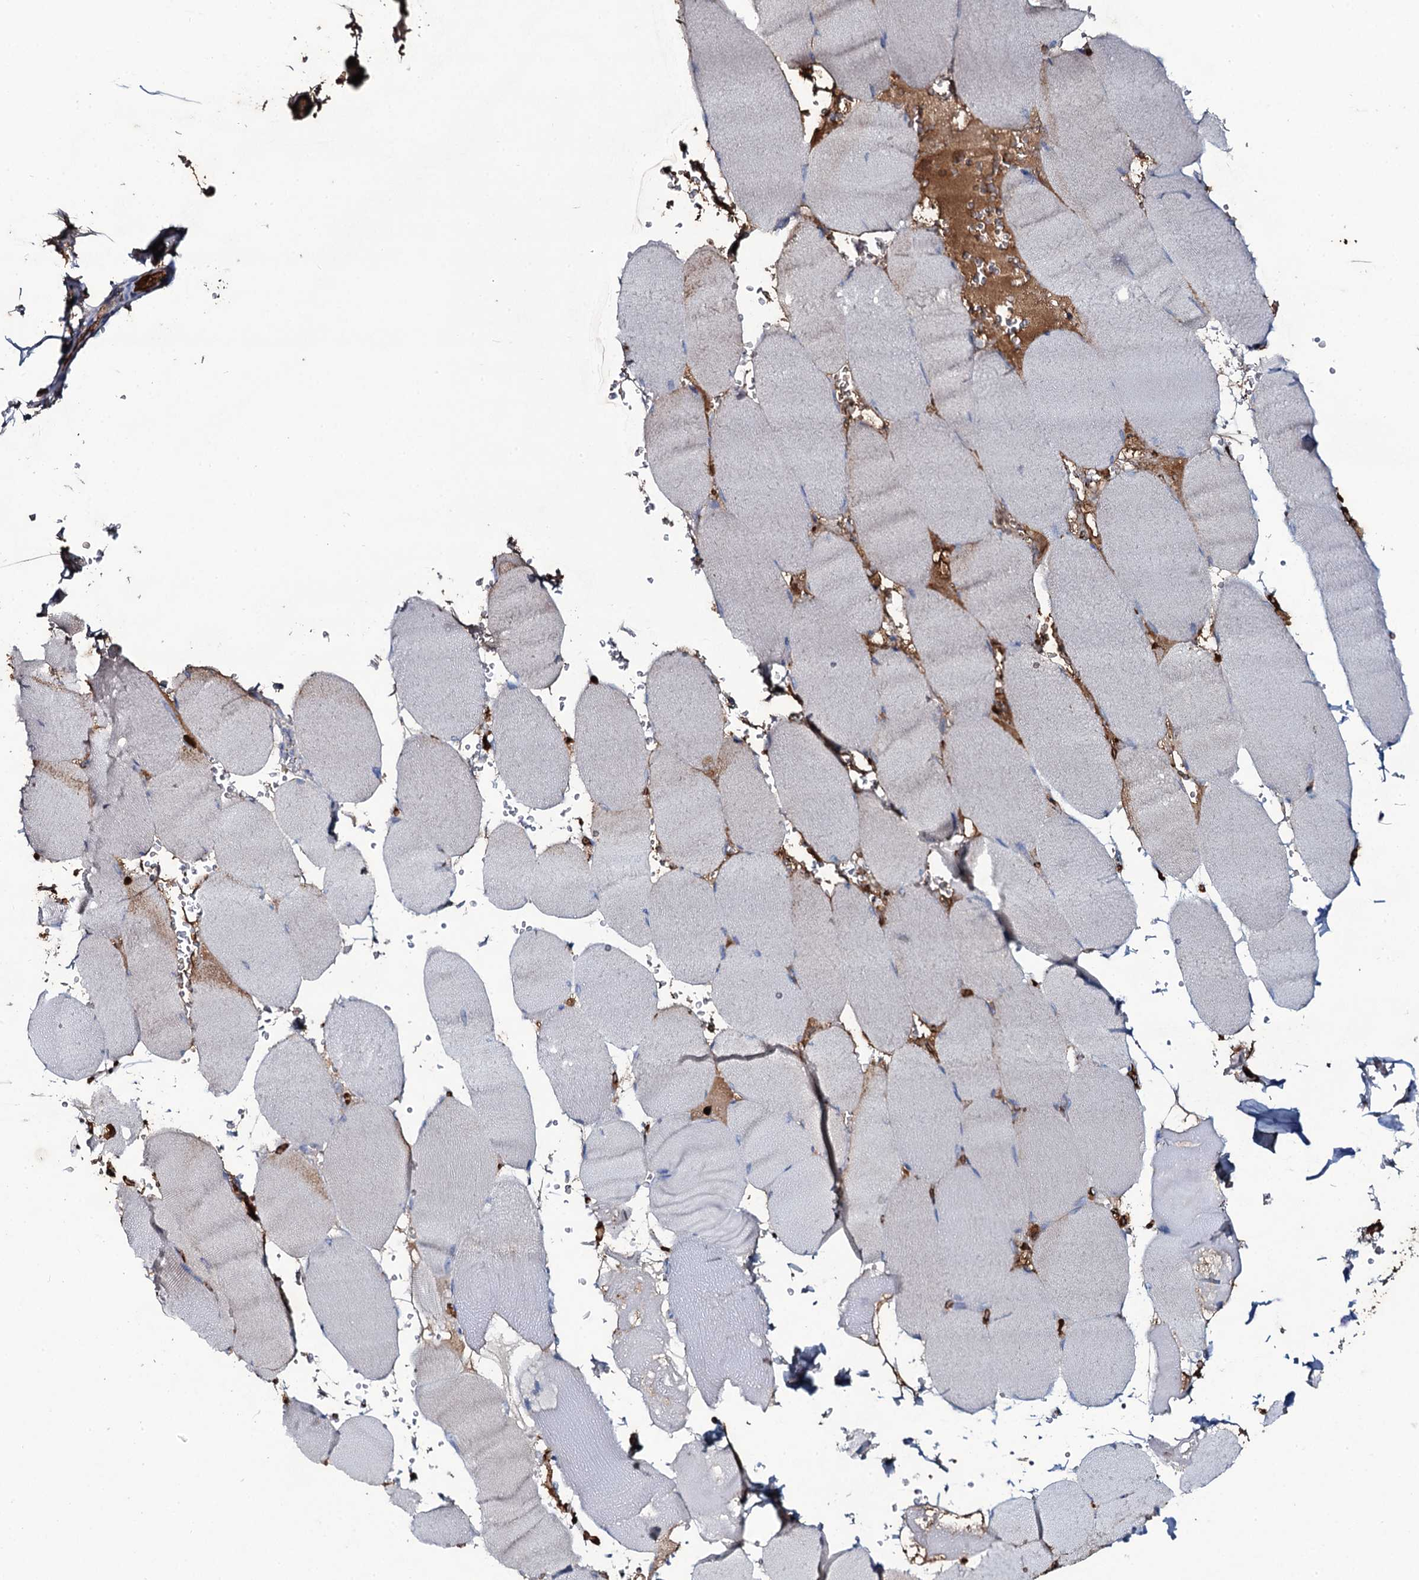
{"staining": {"intensity": "weak", "quantity": "<25%", "location": "cytoplasmic/membranous"}, "tissue": "skeletal muscle", "cell_type": "Myocytes", "image_type": "normal", "snomed": [{"axis": "morphology", "description": "Normal tissue, NOS"}, {"axis": "topography", "description": "Skeletal muscle"}, {"axis": "topography", "description": "Head-Neck"}], "caption": "This is a micrograph of immunohistochemistry staining of normal skeletal muscle, which shows no staining in myocytes. (Stains: DAB (3,3'-diaminobenzidine) immunohistochemistry with hematoxylin counter stain, Microscopy: brightfield microscopy at high magnification).", "gene": "EDN1", "patient": {"sex": "male", "age": 66}}